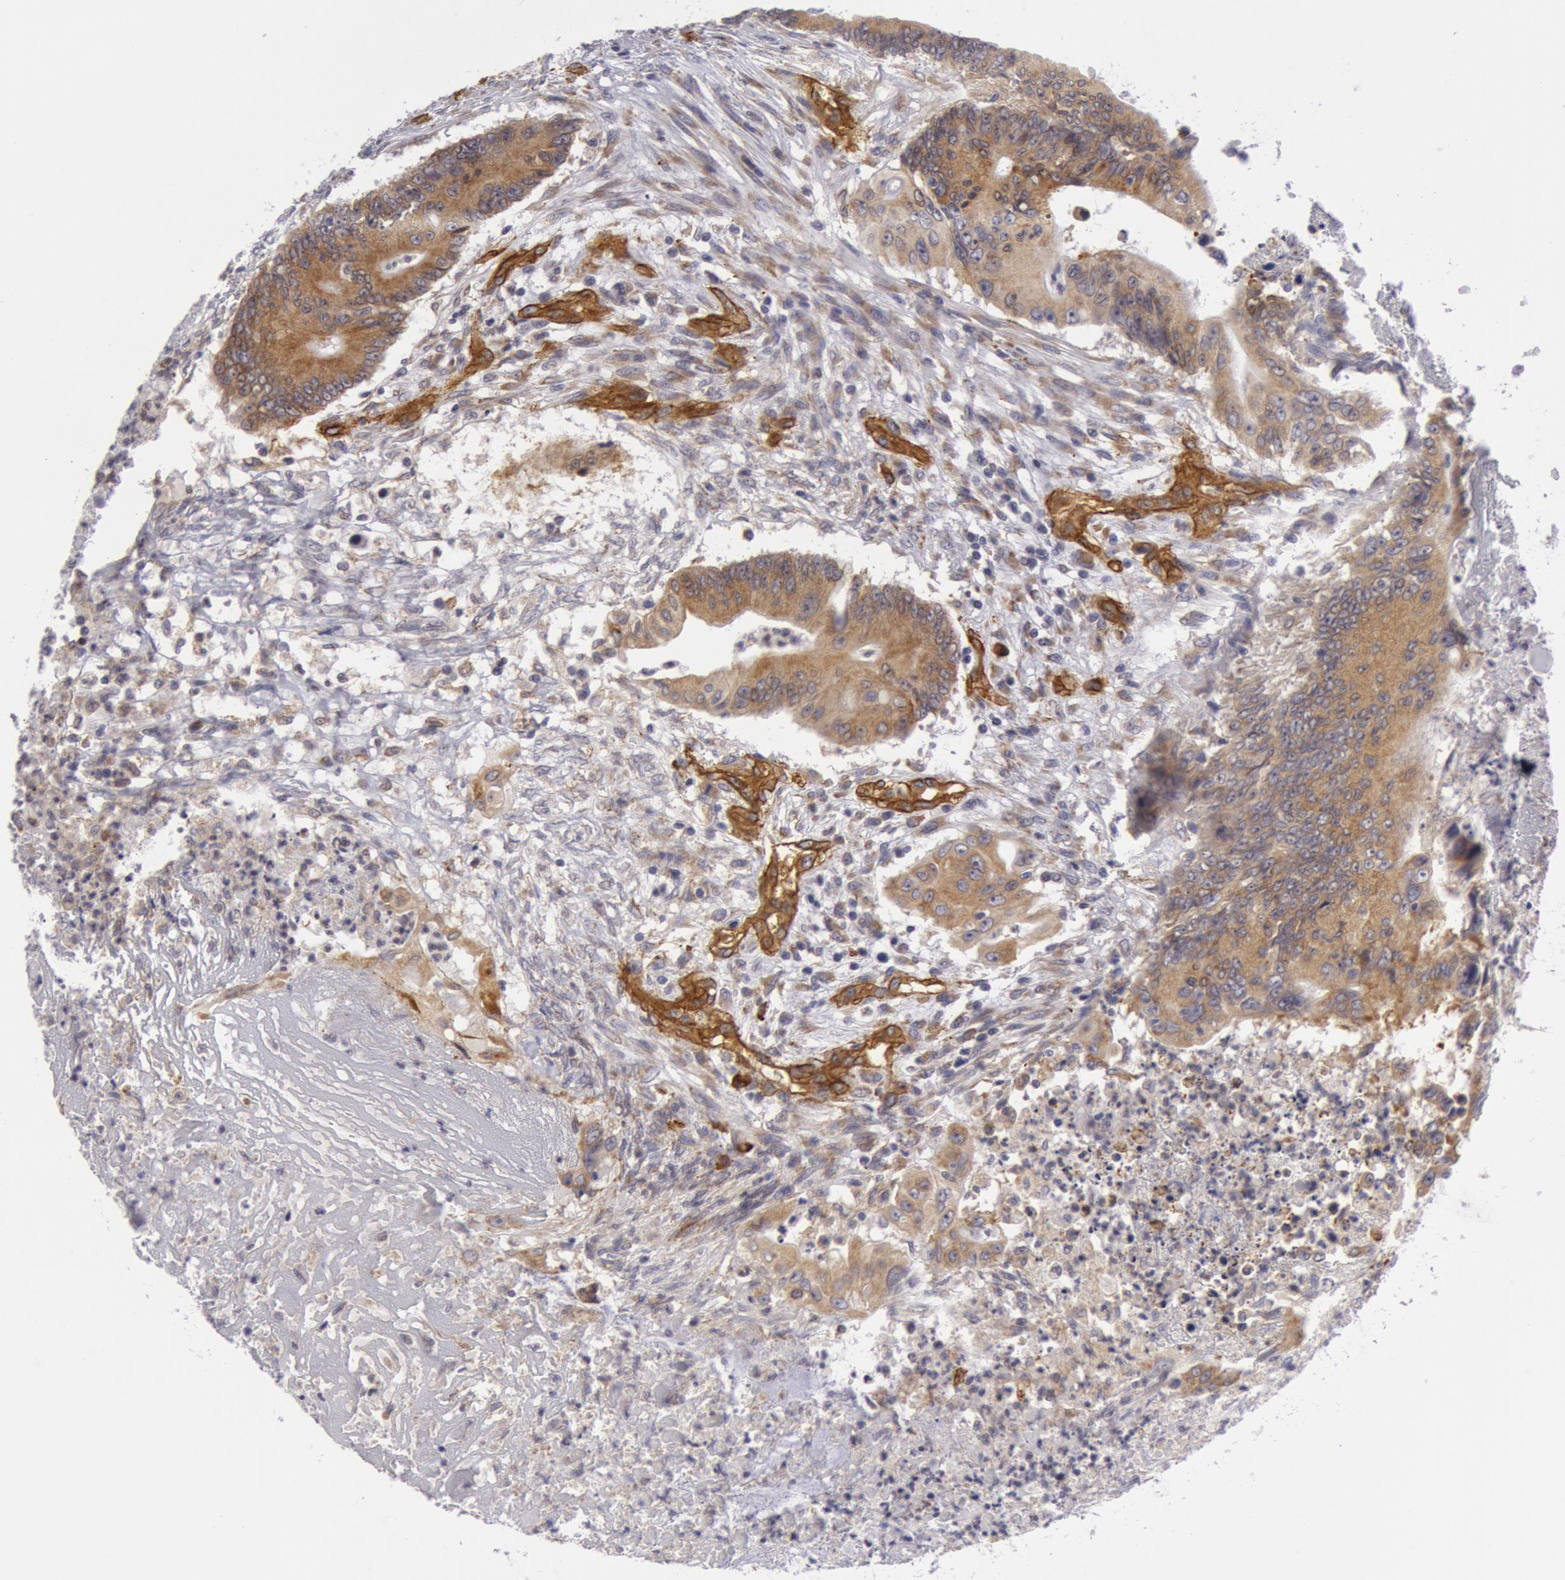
{"staining": {"intensity": "weak", "quantity": ">75%", "location": "cytoplasmic/membranous"}, "tissue": "colorectal cancer", "cell_type": "Tumor cells", "image_type": "cancer", "snomed": [{"axis": "morphology", "description": "Adenocarcinoma, NOS"}, {"axis": "topography", "description": "Colon"}], "caption": "Protein positivity by IHC displays weak cytoplasmic/membranous positivity in approximately >75% of tumor cells in colorectal cancer (adenocarcinoma).", "gene": "IL23A", "patient": {"sex": "male", "age": 65}}